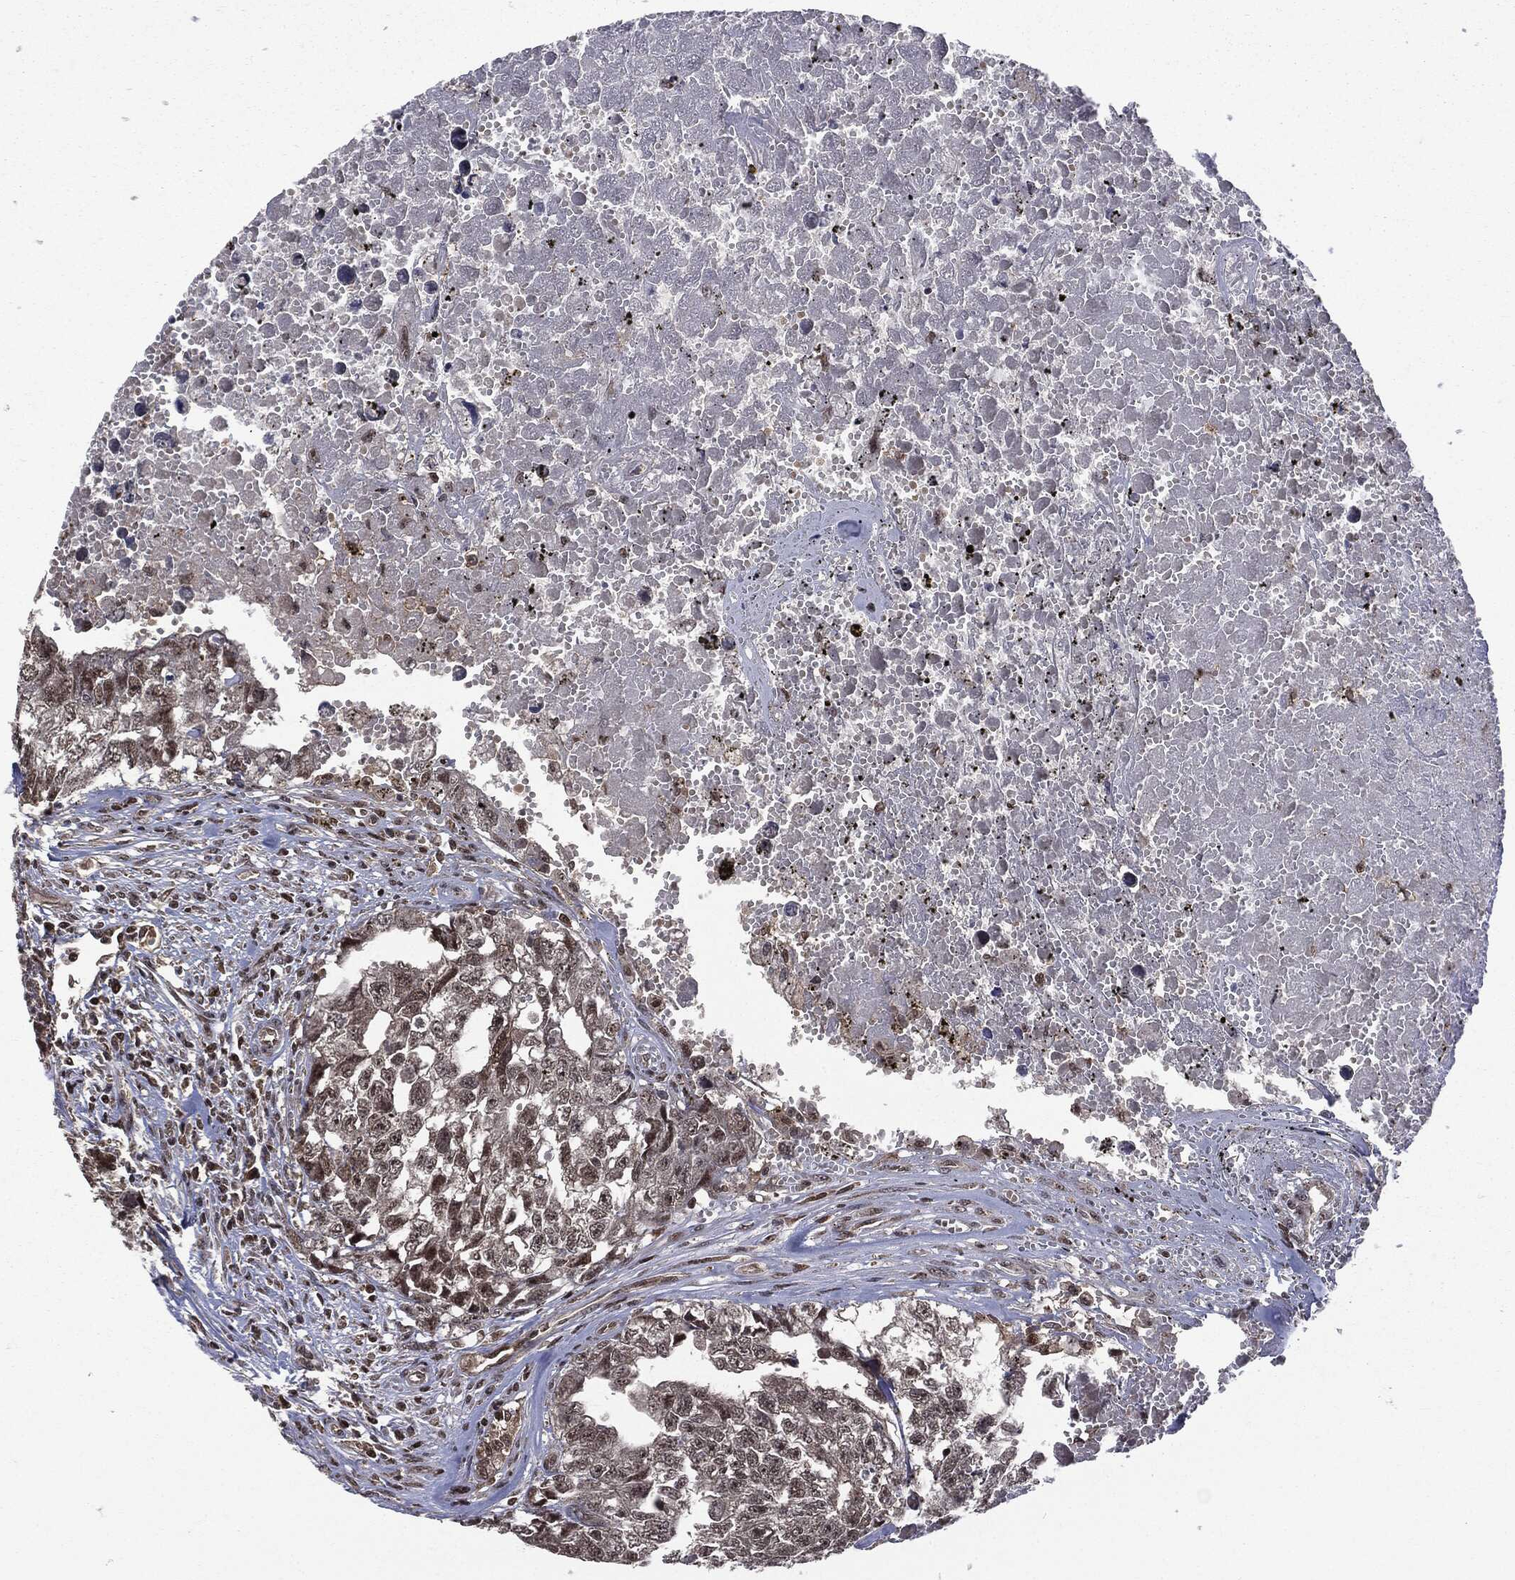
{"staining": {"intensity": "moderate", "quantity": "<25%", "location": "nuclear"}, "tissue": "testis cancer", "cell_type": "Tumor cells", "image_type": "cancer", "snomed": [{"axis": "morphology", "description": "Seminoma, NOS"}, {"axis": "morphology", "description": "Carcinoma, Embryonal, NOS"}, {"axis": "topography", "description": "Testis"}], "caption": "Moderate nuclear staining is seen in approximately <25% of tumor cells in testis seminoma. The protein of interest is stained brown, and the nuclei are stained in blue (DAB (3,3'-diaminobenzidine) IHC with brightfield microscopy, high magnification).", "gene": "PTPA", "patient": {"sex": "male", "age": 22}}